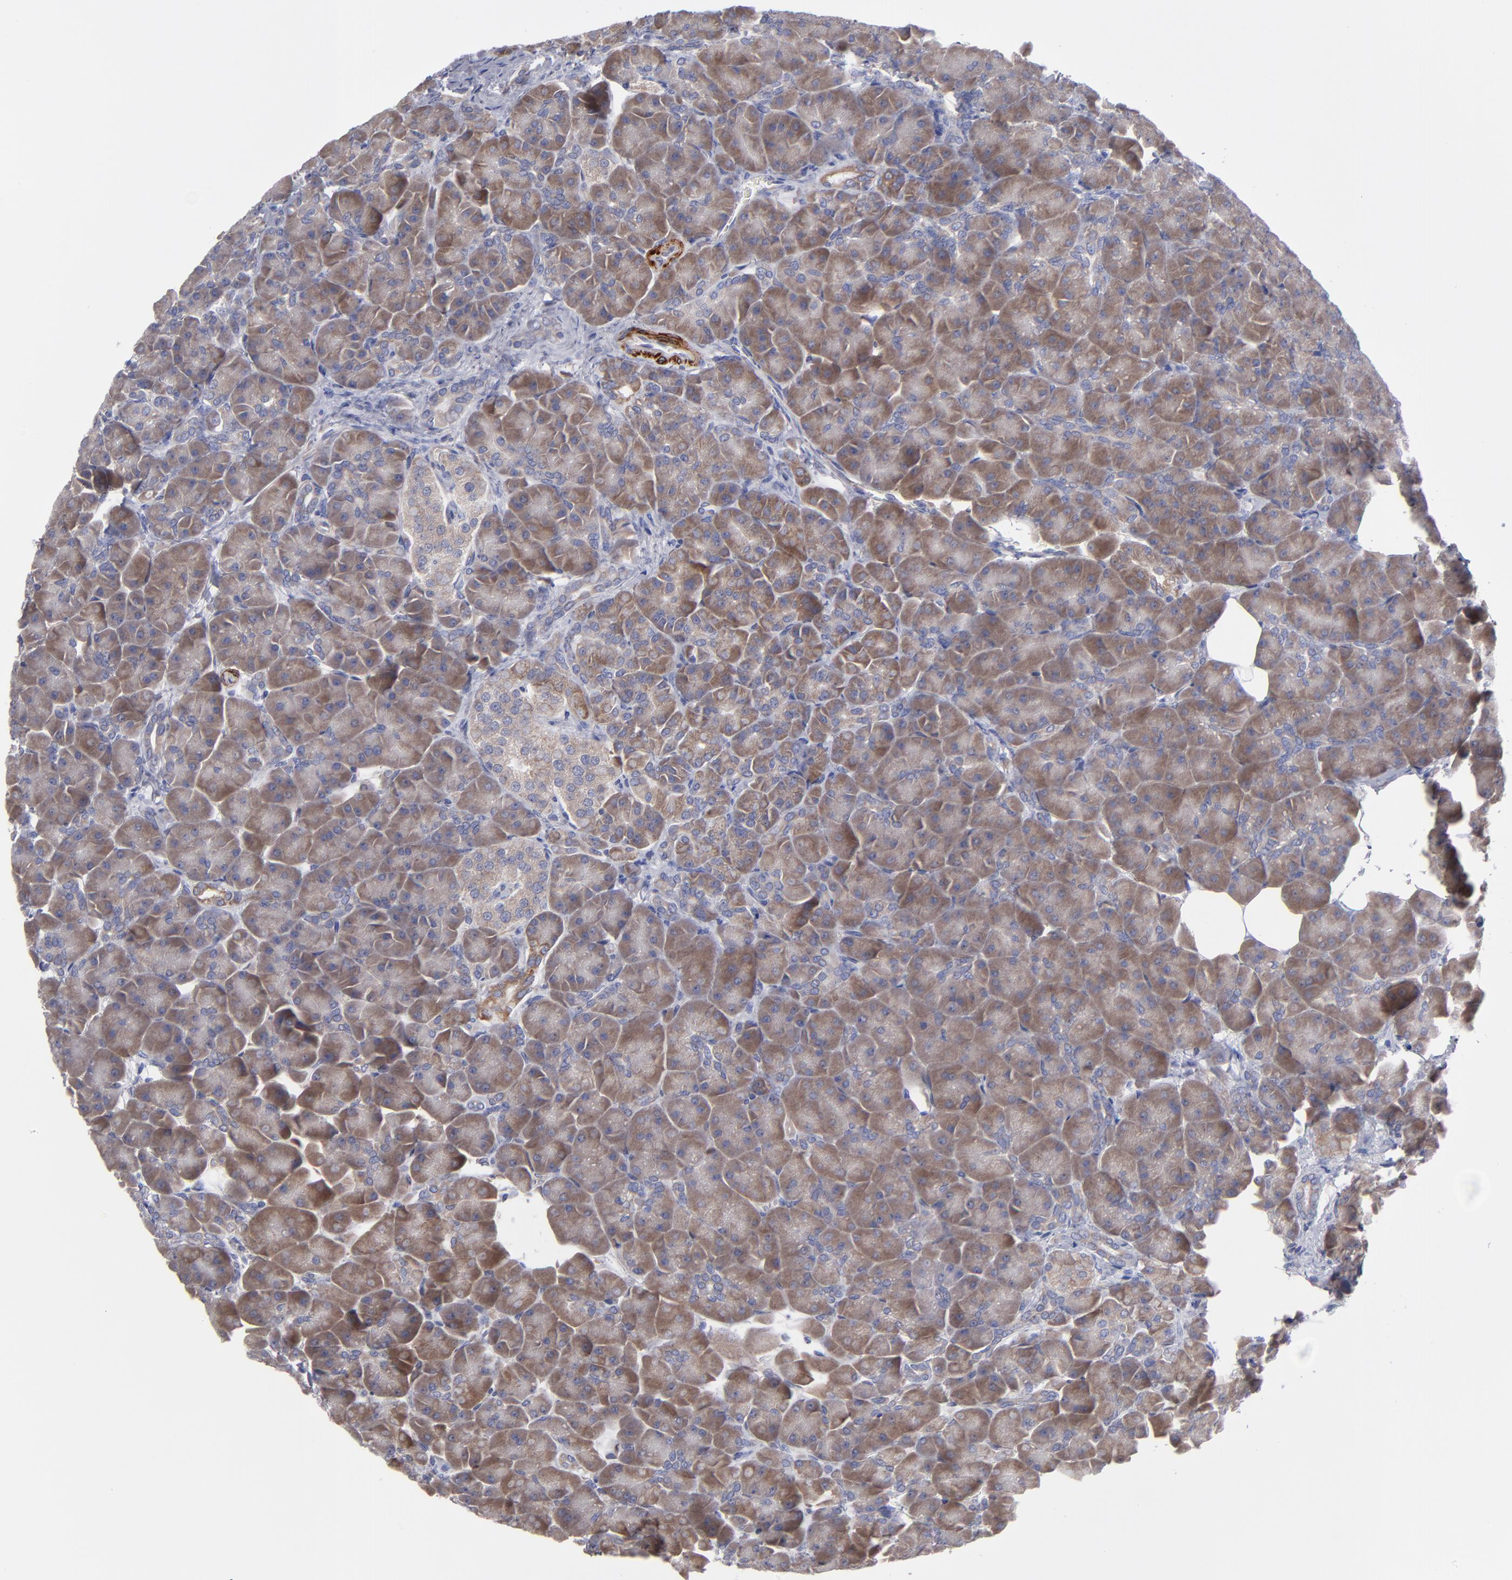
{"staining": {"intensity": "moderate", "quantity": ">75%", "location": "cytoplasmic/membranous"}, "tissue": "pancreas", "cell_type": "Exocrine glandular cells", "image_type": "normal", "snomed": [{"axis": "morphology", "description": "Normal tissue, NOS"}, {"axis": "topography", "description": "Pancreas"}], "caption": "DAB immunohistochemical staining of normal pancreas reveals moderate cytoplasmic/membranous protein staining in about >75% of exocrine glandular cells. (Stains: DAB (3,3'-diaminobenzidine) in brown, nuclei in blue, Microscopy: brightfield microscopy at high magnification).", "gene": "SLMAP", "patient": {"sex": "male", "age": 66}}